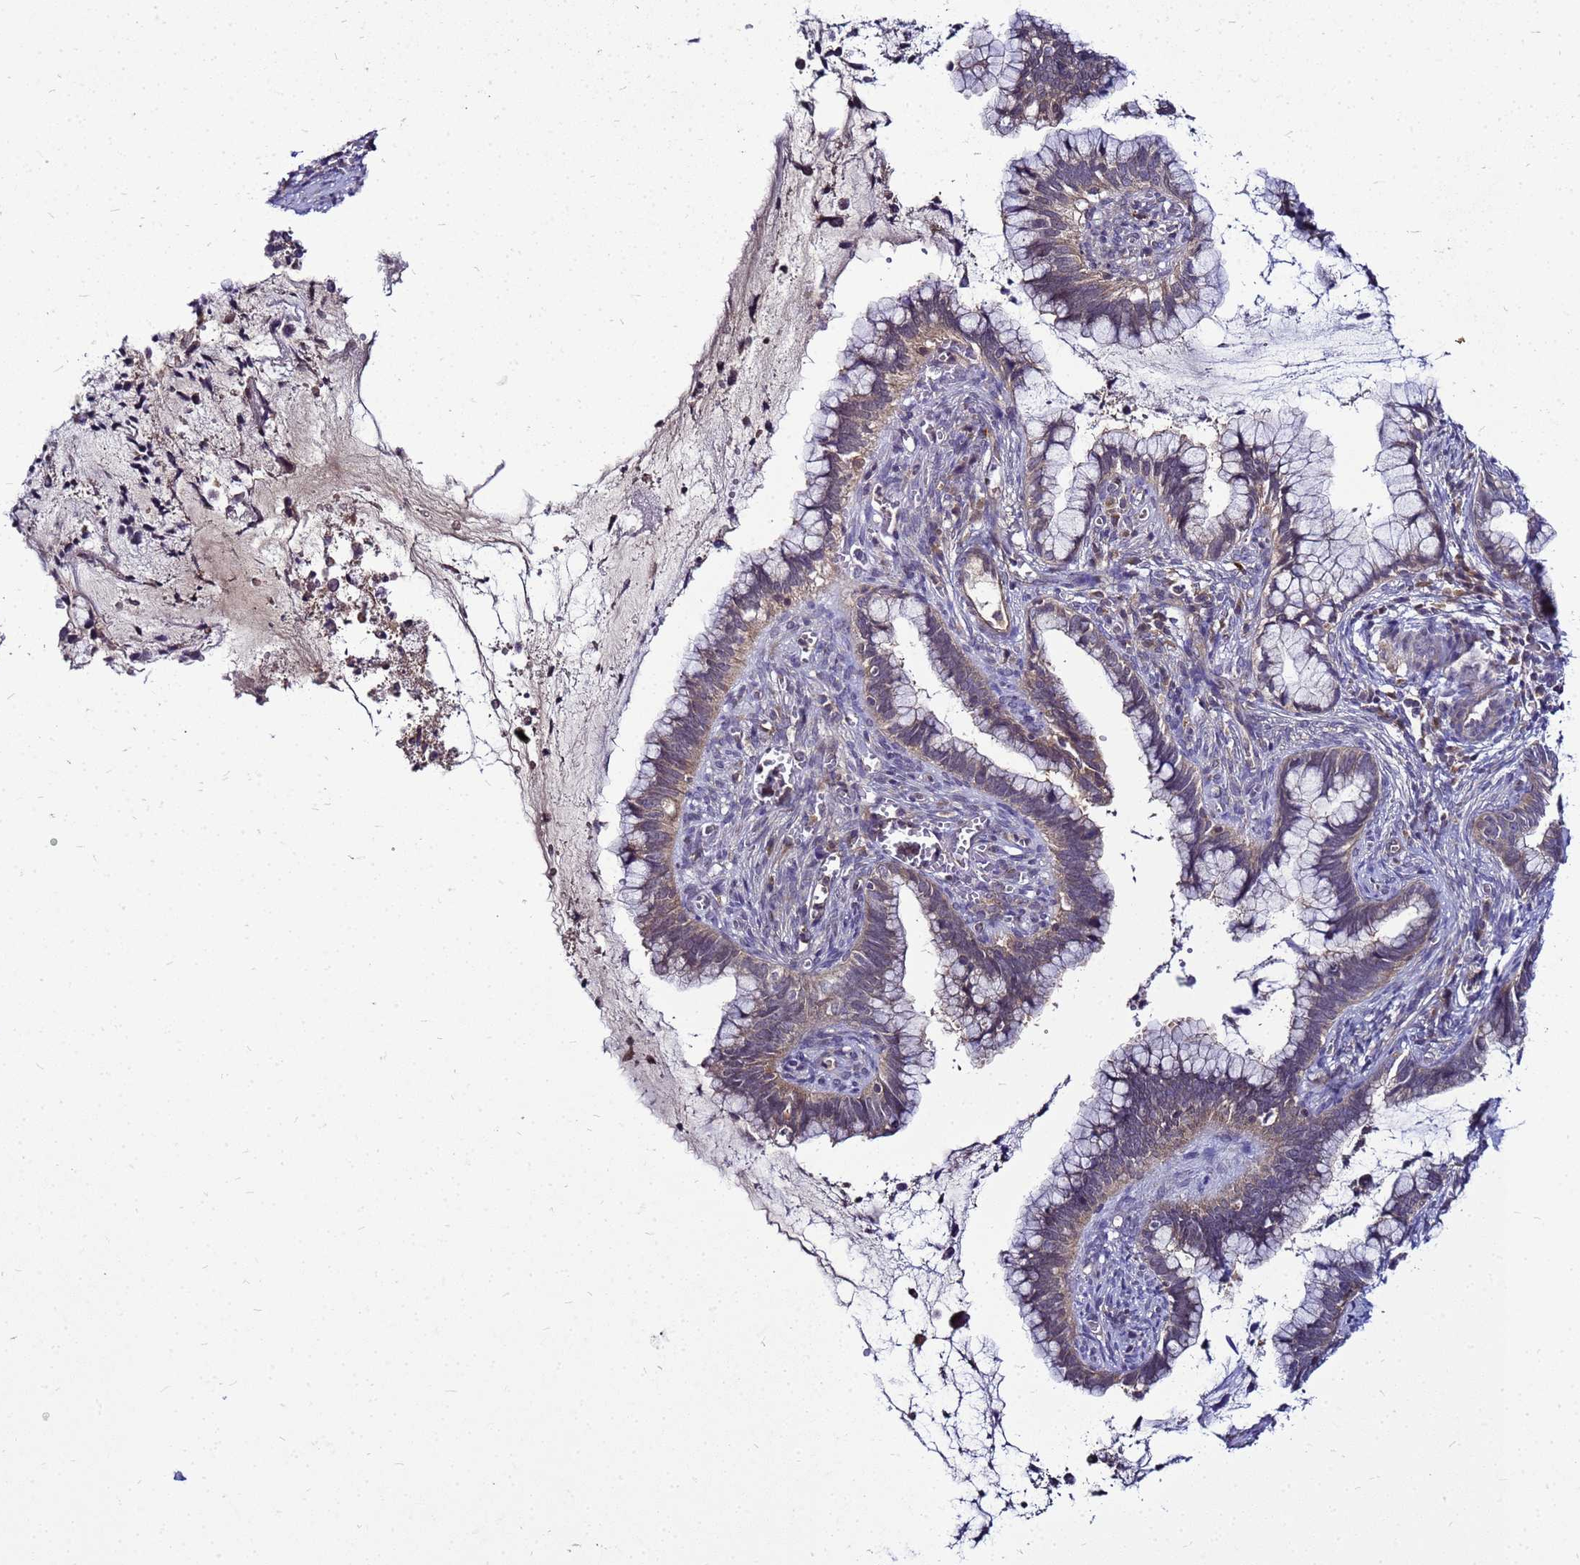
{"staining": {"intensity": "weak", "quantity": ">75%", "location": "cytoplasmic/membranous"}, "tissue": "cervical cancer", "cell_type": "Tumor cells", "image_type": "cancer", "snomed": [{"axis": "morphology", "description": "Adenocarcinoma, NOS"}, {"axis": "topography", "description": "Cervix"}], "caption": "An image showing weak cytoplasmic/membranous expression in about >75% of tumor cells in cervical adenocarcinoma, as visualized by brown immunohistochemical staining.", "gene": "SAT1", "patient": {"sex": "female", "age": 44}}